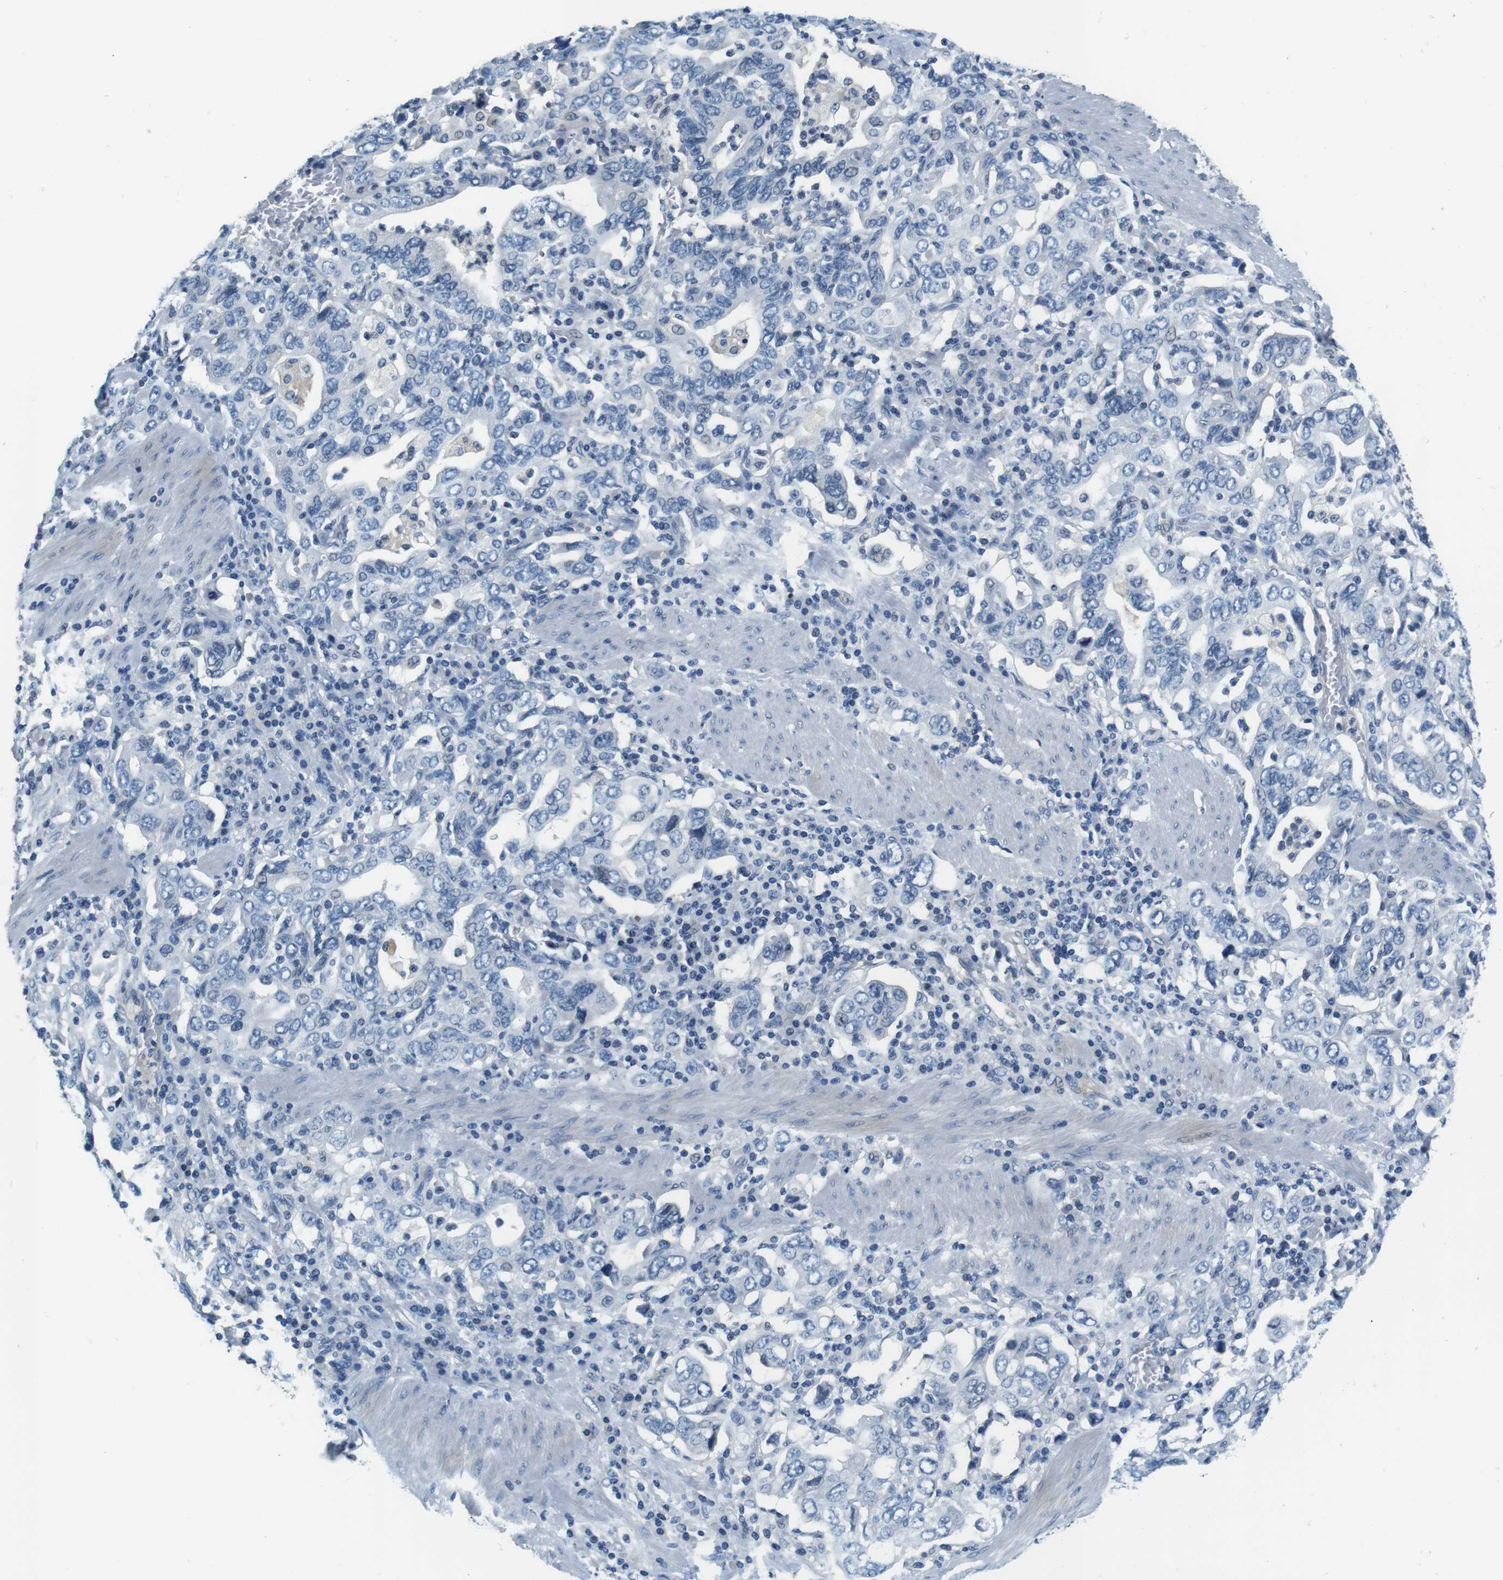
{"staining": {"intensity": "negative", "quantity": "none", "location": "none"}, "tissue": "stomach cancer", "cell_type": "Tumor cells", "image_type": "cancer", "snomed": [{"axis": "morphology", "description": "Adenocarcinoma, NOS"}, {"axis": "topography", "description": "Stomach, upper"}], "caption": "Immunohistochemistry (IHC) of human adenocarcinoma (stomach) displays no positivity in tumor cells.", "gene": "KCNJ5", "patient": {"sex": "male", "age": 62}}